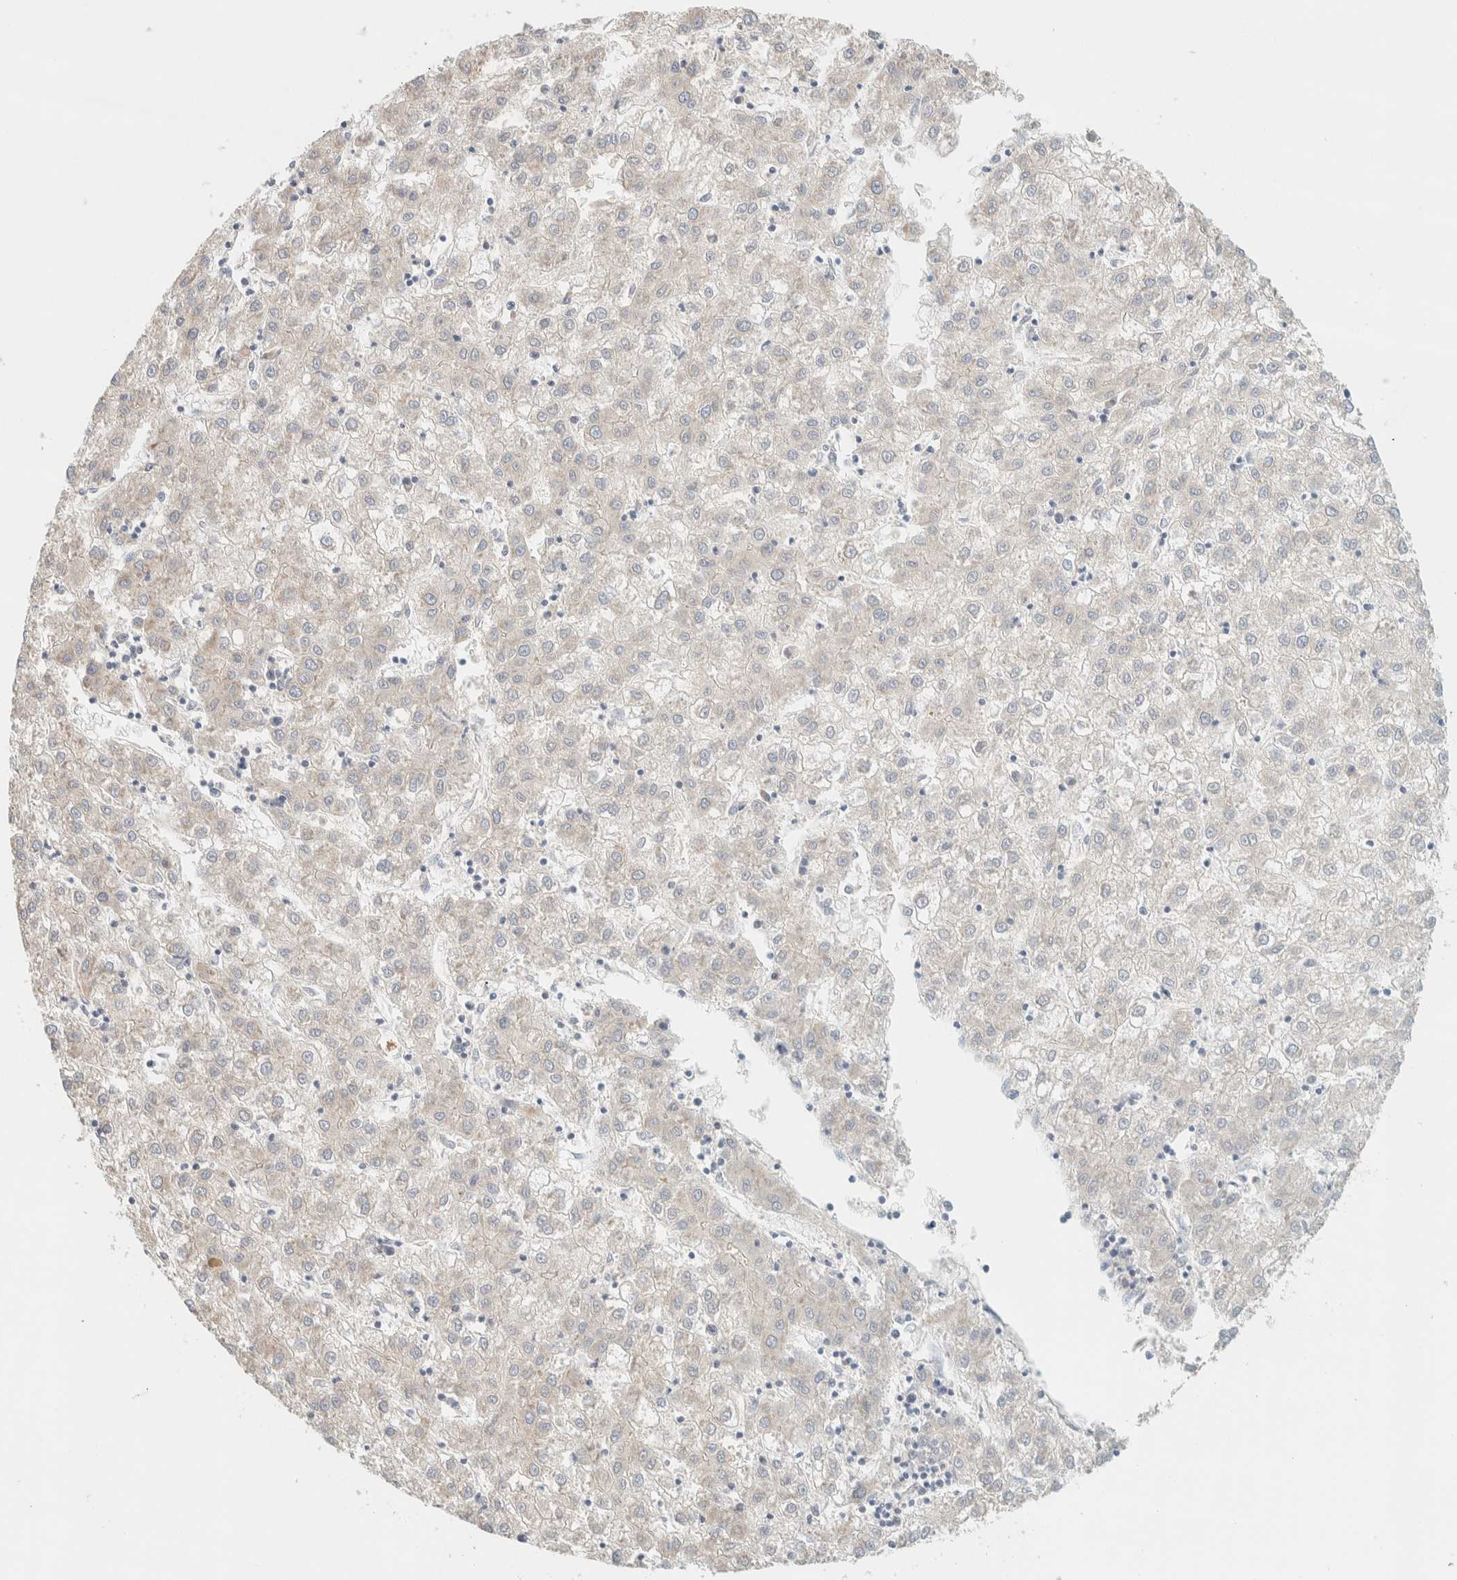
{"staining": {"intensity": "negative", "quantity": "none", "location": "none"}, "tissue": "liver cancer", "cell_type": "Tumor cells", "image_type": "cancer", "snomed": [{"axis": "morphology", "description": "Carcinoma, Hepatocellular, NOS"}, {"axis": "topography", "description": "Liver"}], "caption": "Liver hepatocellular carcinoma was stained to show a protein in brown. There is no significant staining in tumor cells.", "gene": "LIMA1", "patient": {"sex": "male", "age": 72}}